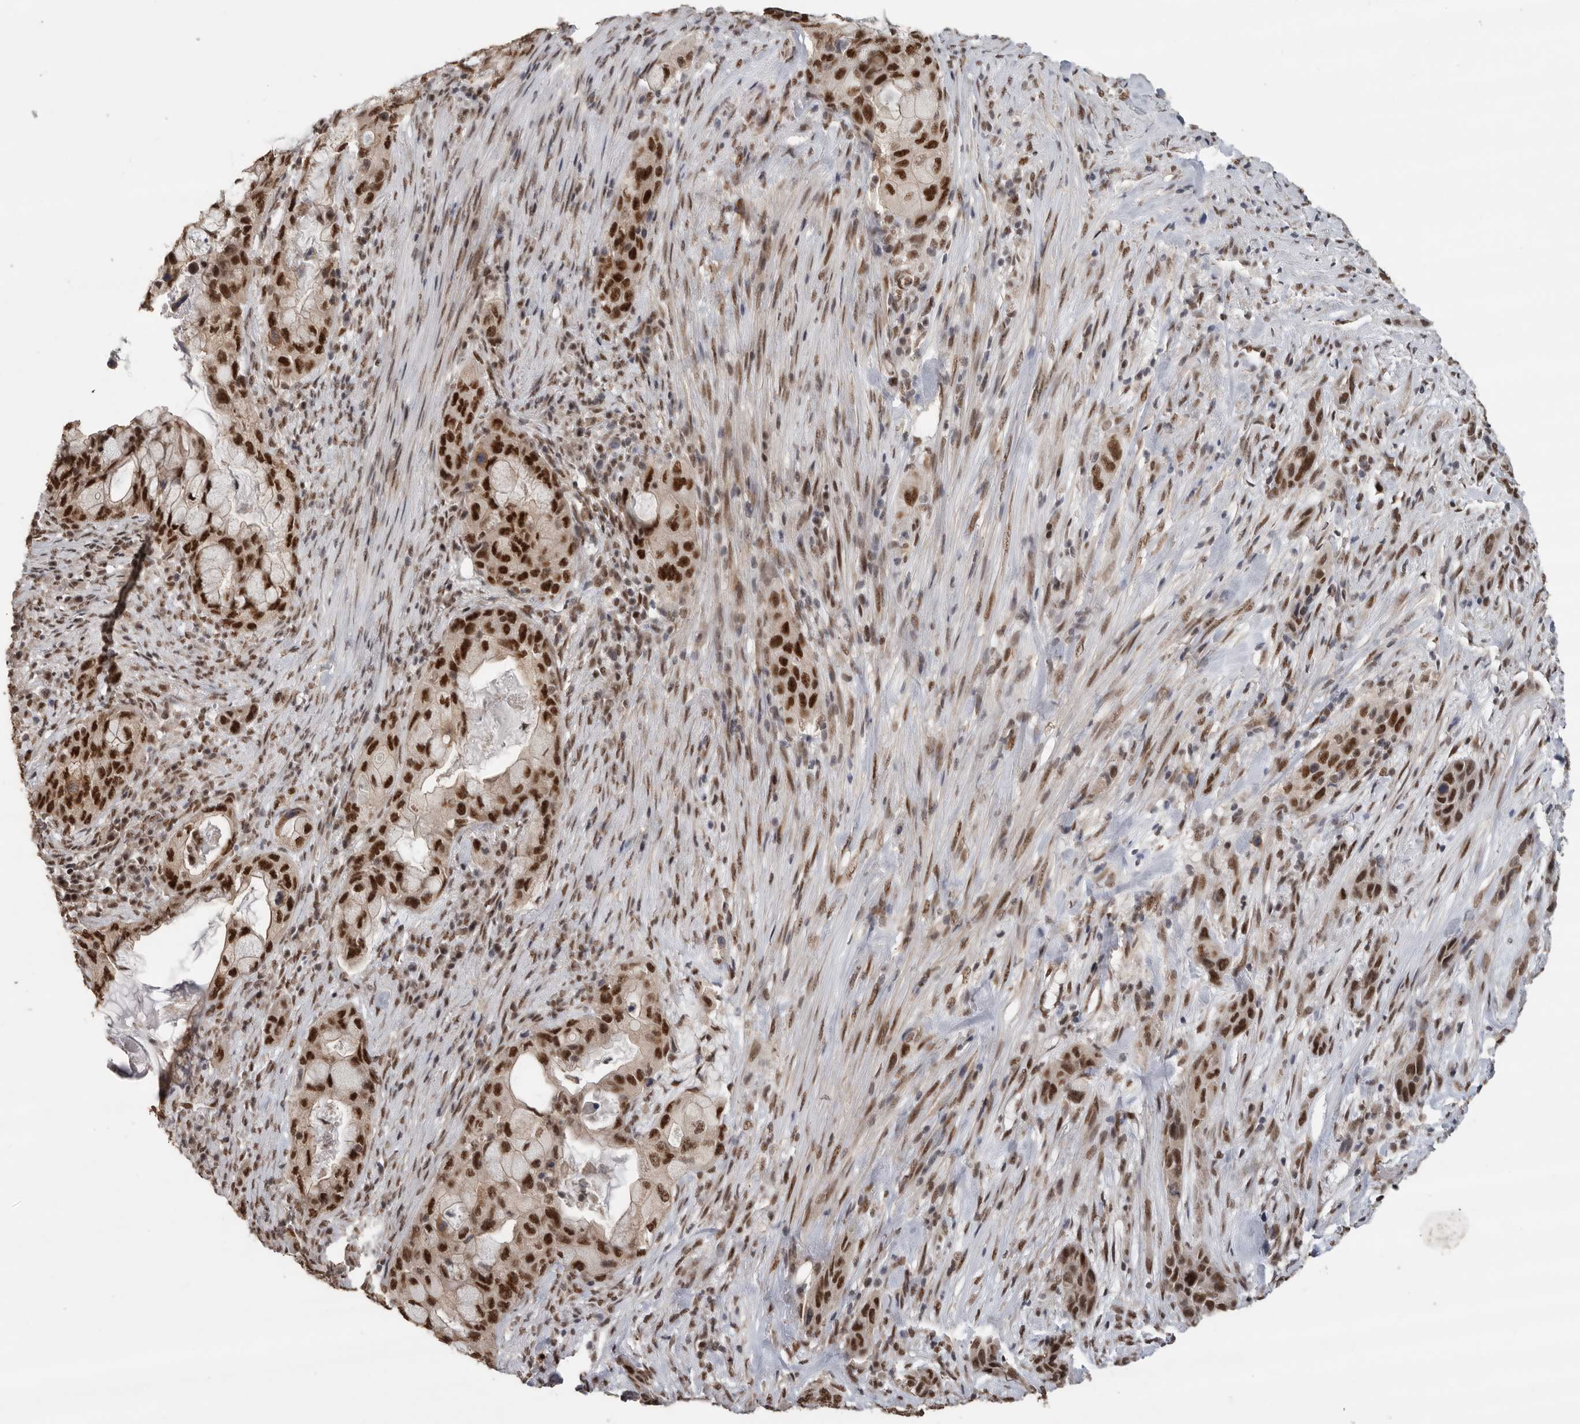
{"staining": {"intensity": "strong", "quantity": ">75%", "location": "nuclear"}, "tissue": "pancreatic cancer", "cell_type": "Tumor cells", "image_type": "cancer", "snomed": [{"axis": "morphology", "description": "Adenocarcinoma, NOS"}, {"axis": "topography", "description": "Pancreas"}], "caption": "There is high levels of strong nuclear staining in tumor cells of pancreatic cancer (adenocarcinoma), as demonstrated by immunohistochemical staining (brown color).", "gene": "PPP1R10", "patient": {"sex": "male", "age": 53}}